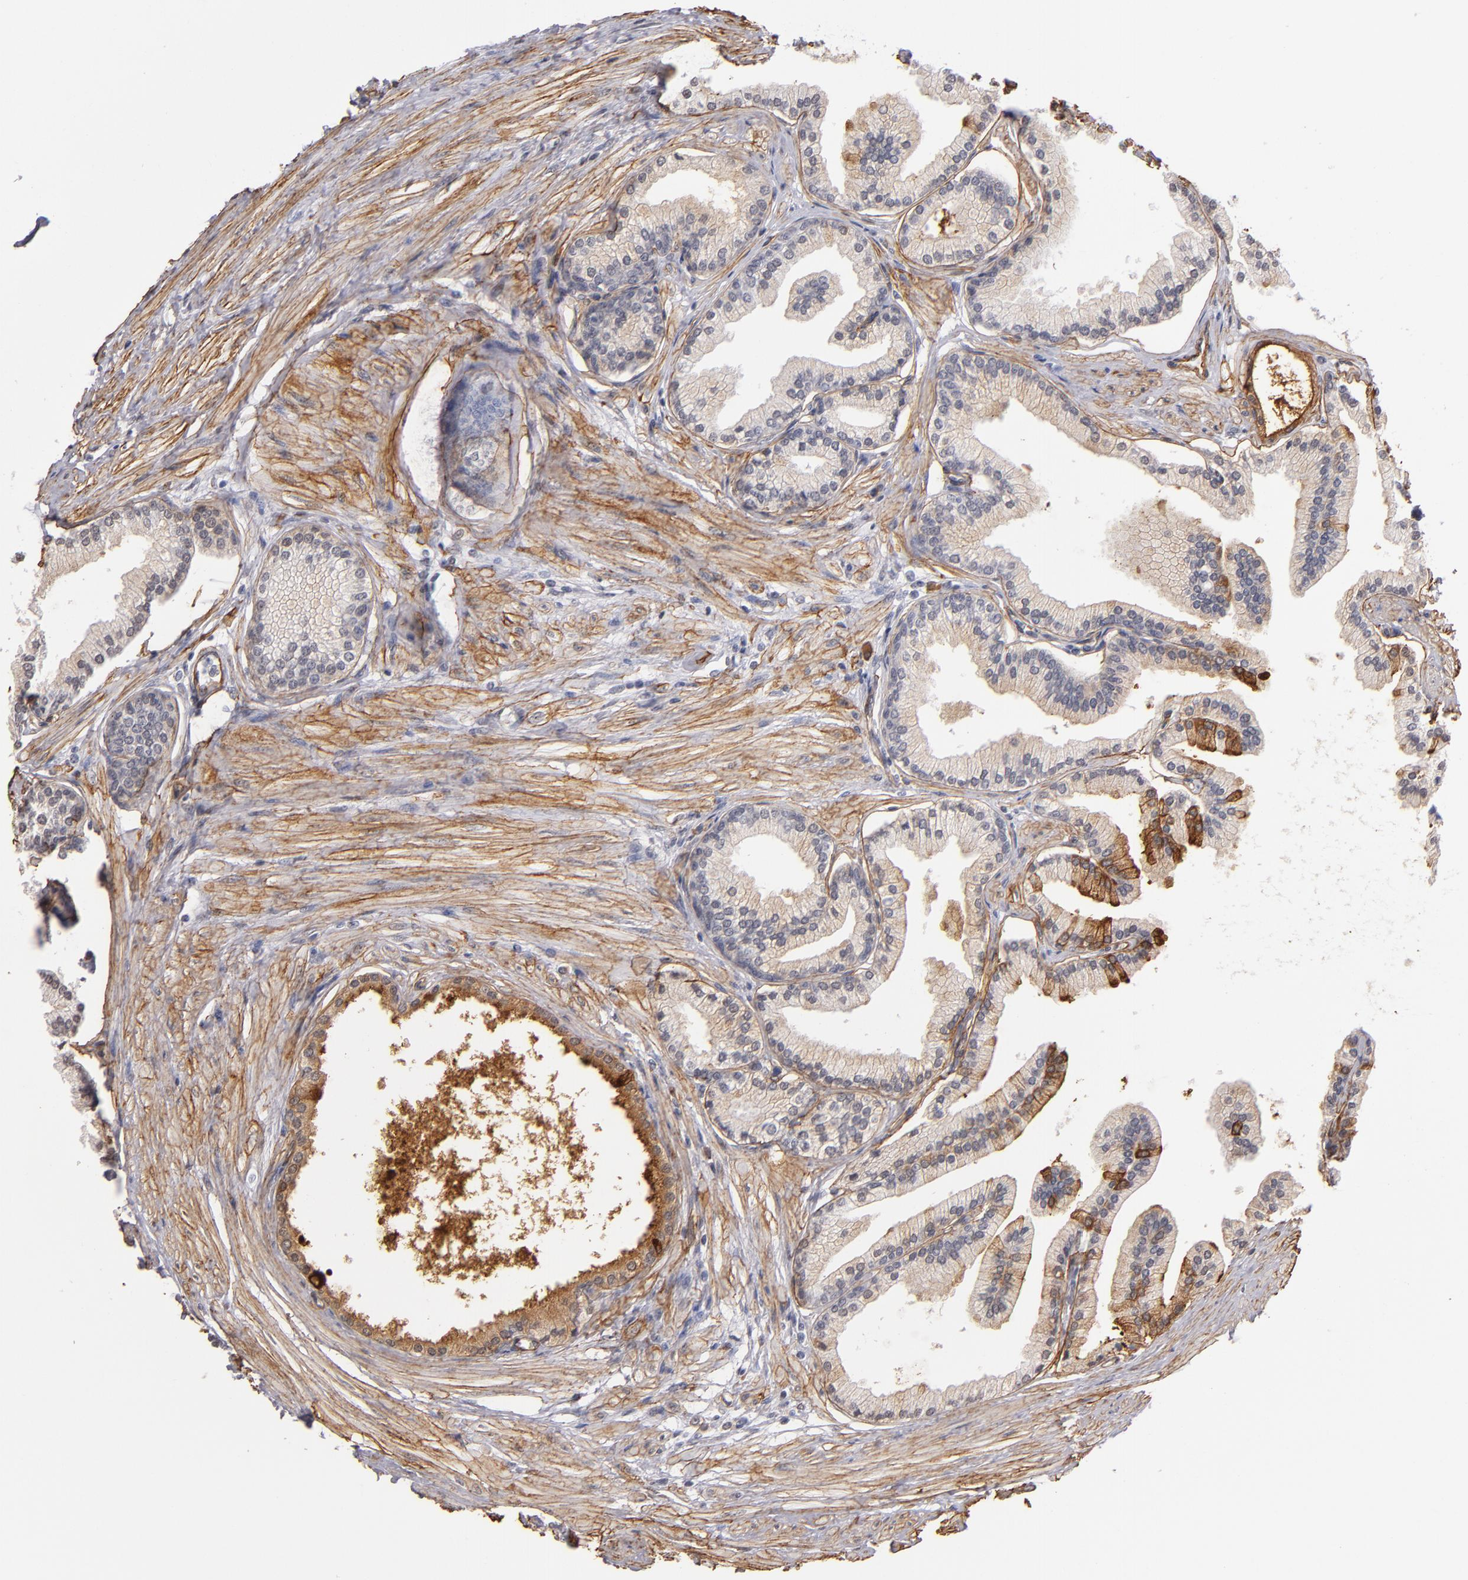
{"staining": {"intensity": "moderate", "quantity": ">75%", "location": "cytoplasmic/membranous"}, "tissue": "prostate", "cell_type": "Glandular cells", "image_type": "normal", "snomed": [{"axis": "morphology", "description": "Normal tissue, NOS"}, {"axis": "topography", "description": "Prostate"}], "caption": "Prostate stained with a brown dye demonstrates moderate cytoplasmic/membranous positive positivity in about >75% of glandular cells.", "gene": "LAMC1", "patient": {"sex": "male", "age": 64}}